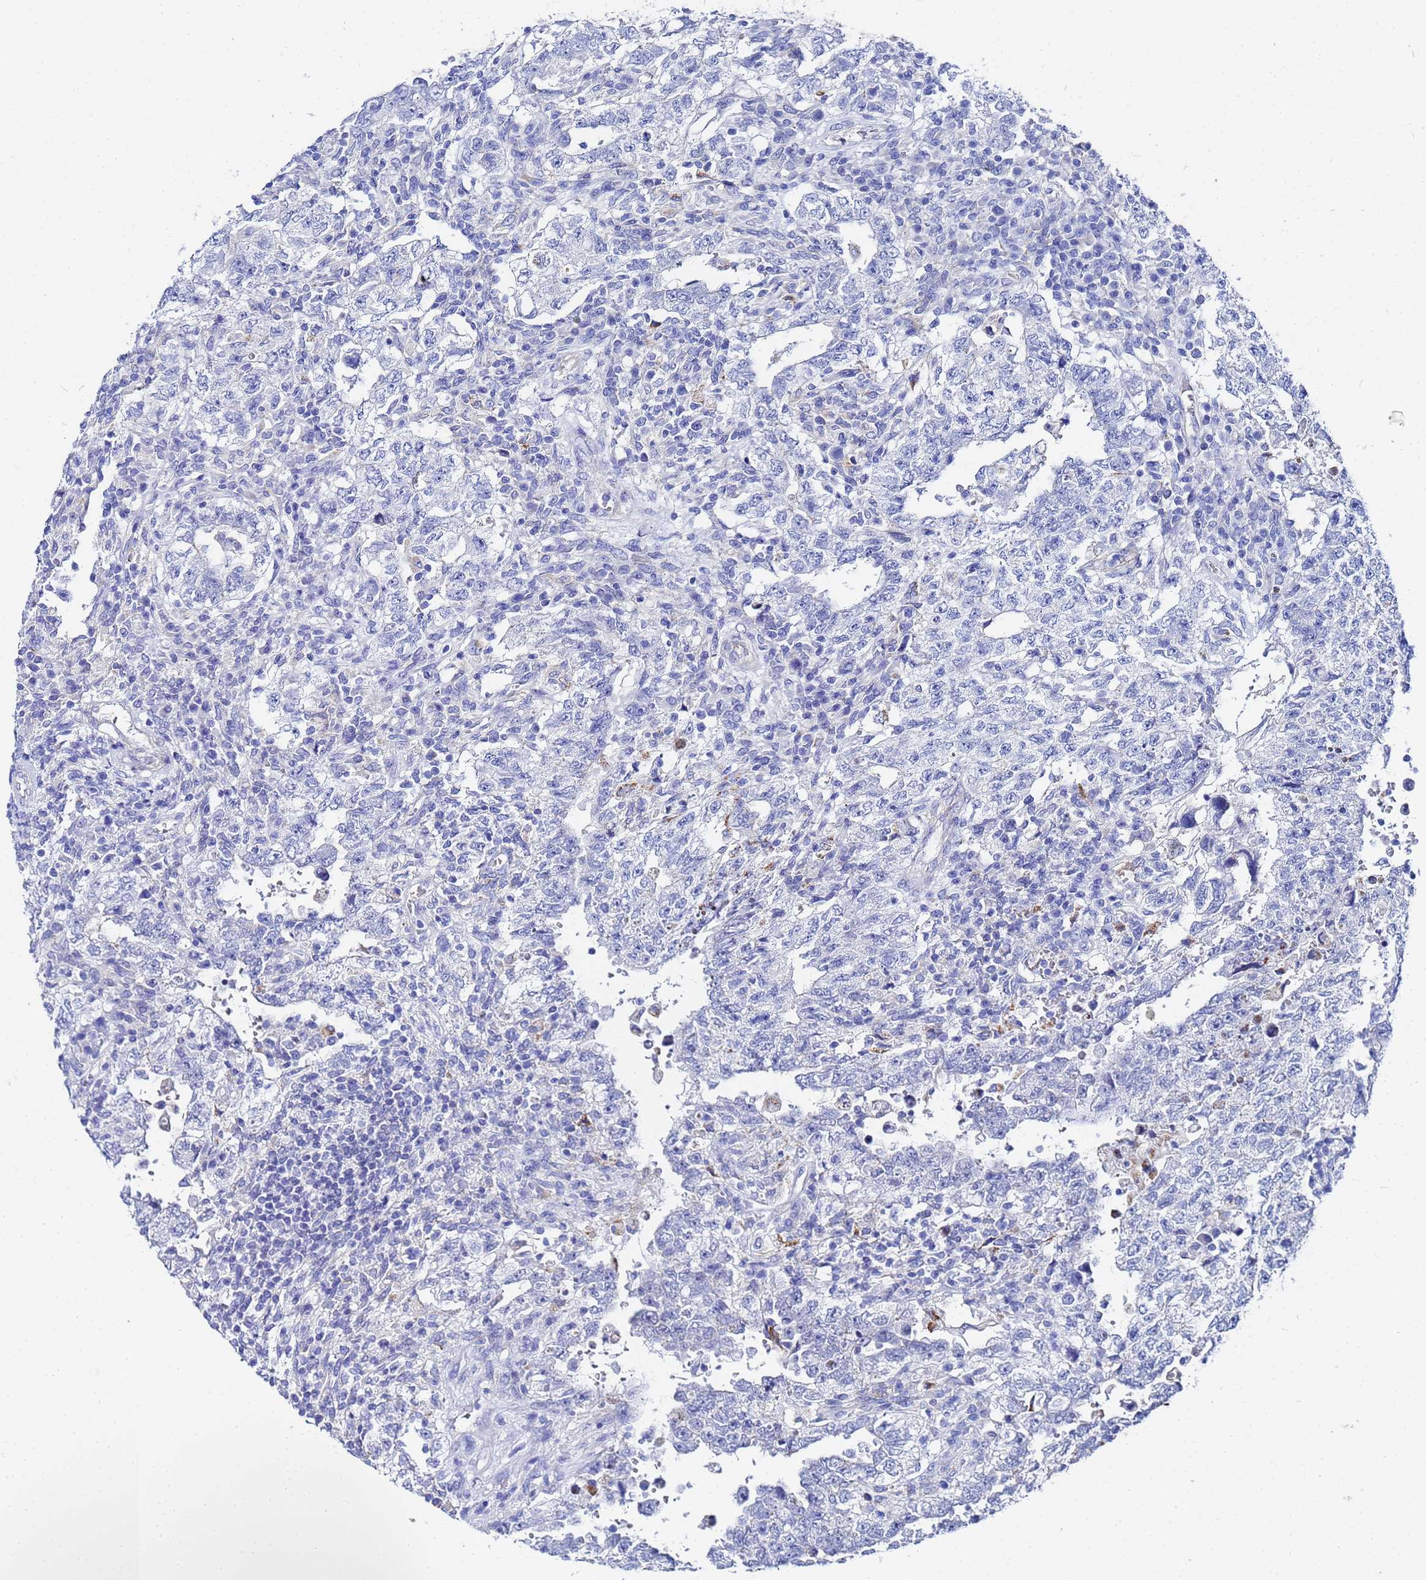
{"staining": {"intensity": "negative", "quantity": "none", "location": "none"}, "tissue": "testis cancer", "cell_type": "Tumor cells", "image_type": "cancer", "snomed": [{"axis": "morphology", "description": "Carcinoma, Embryonal, NOS"}, {"axis": "topography", "description": "Testis"}], "caption": "Micrograph shows no protein positivity in tumor cells of testis cancer (embryonal carcinoma) tissue.", "gene": "ZNF26", "patient": {"sex": "male", "age": 26}}